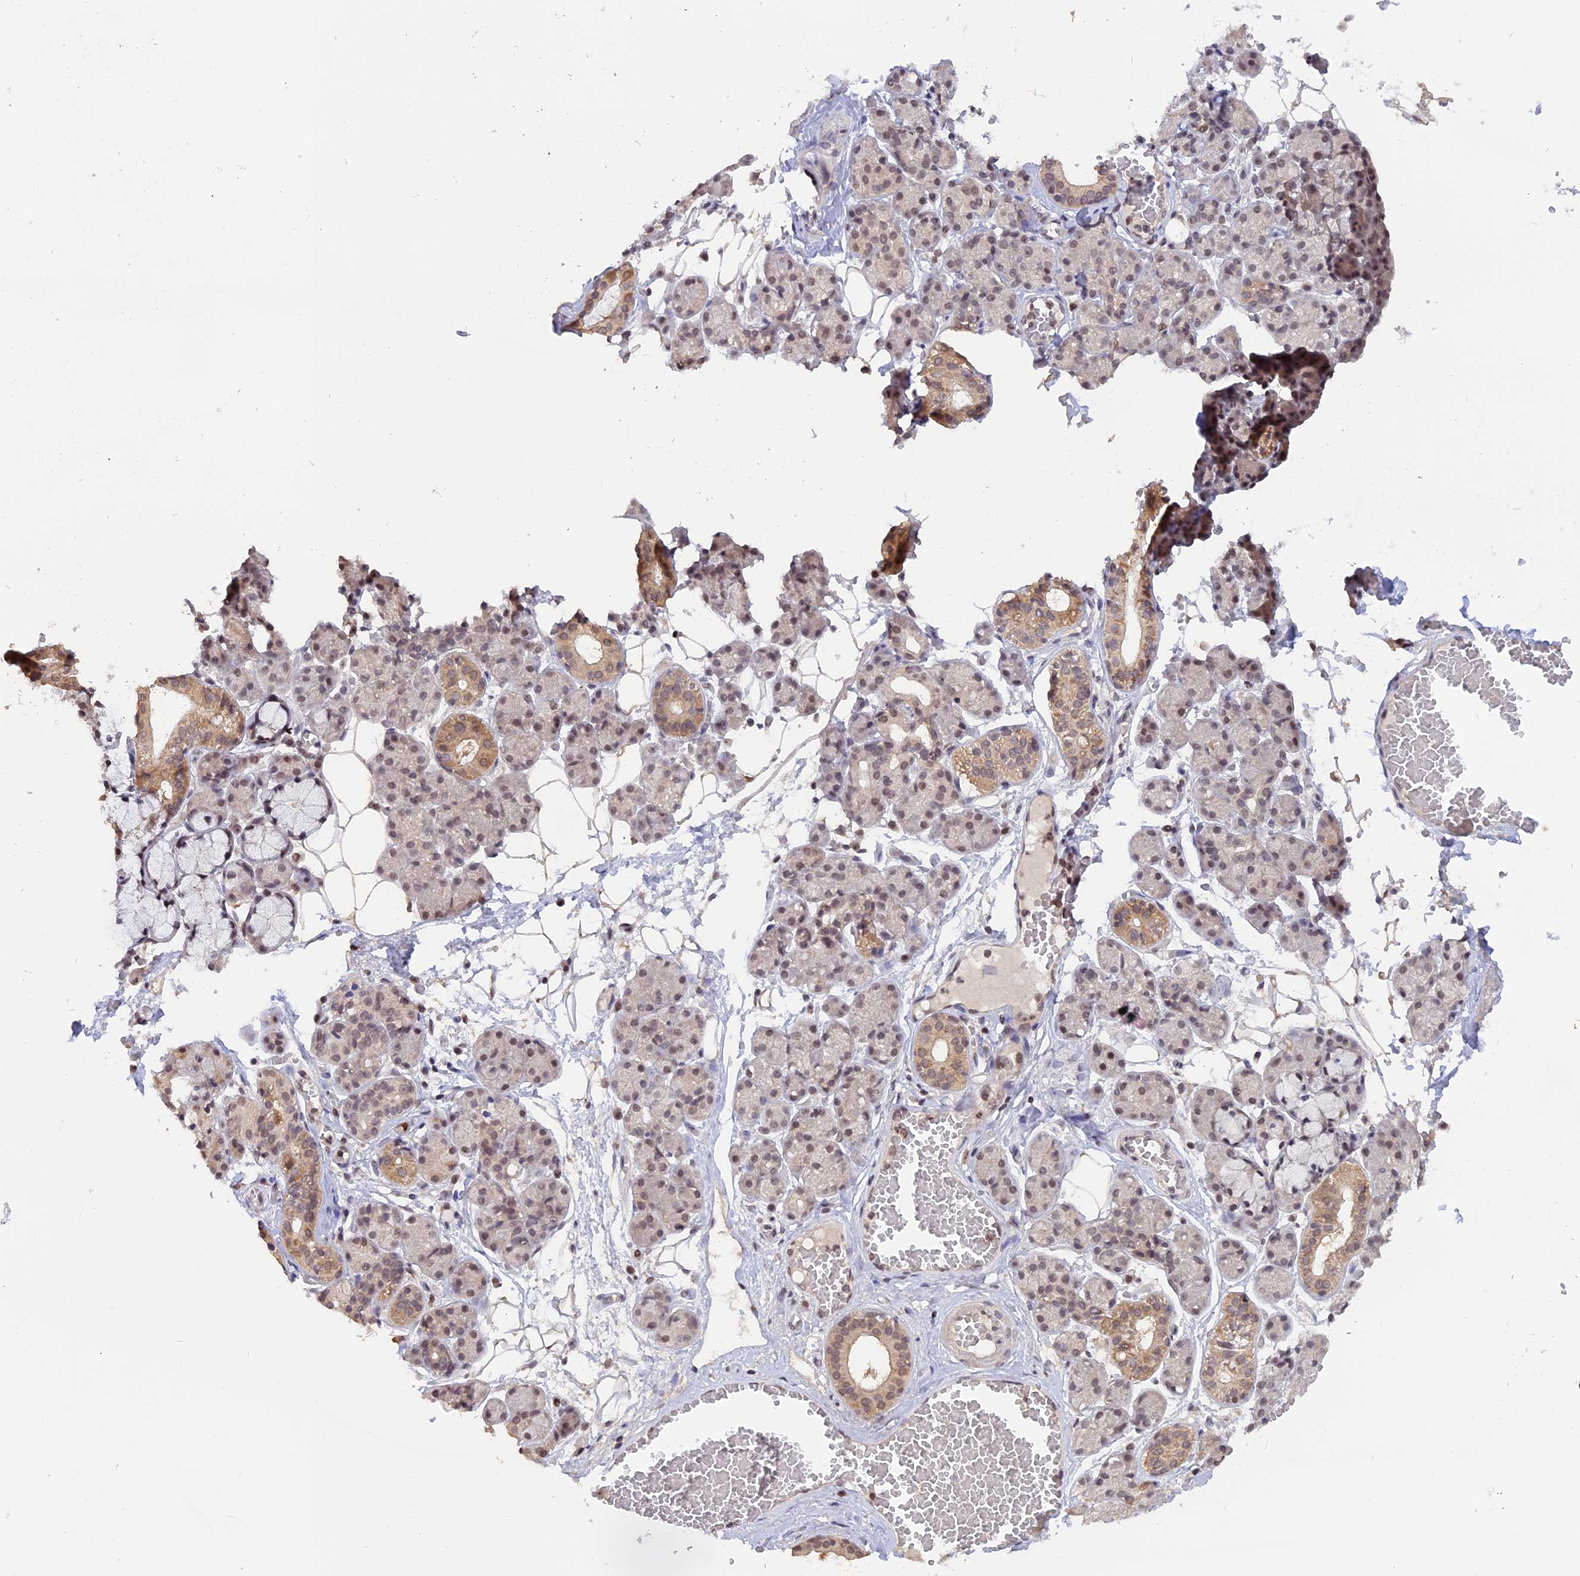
{"staining": {"intensity": "weak", "quantity": "25%-75%", "location": "cytoplasmic/membranous,nuclear"}, "tissue": "salivary gland", "cell_type": "Glandular cells", "image_type": "normal", "snomed": [{"axis": "morphology", "description": "Normal tissue, NOS"}, {"axis": "topography", "description": "Salivary gland"}], "caption": "Protein expression analysis of benign human salivary gland reveals weak cytoplasmic/membranous,nuclear staining in approximately 25%-75% of glandular cells.", "gene": "RFC5", "patient": {"sex": "male", "age": 63}}